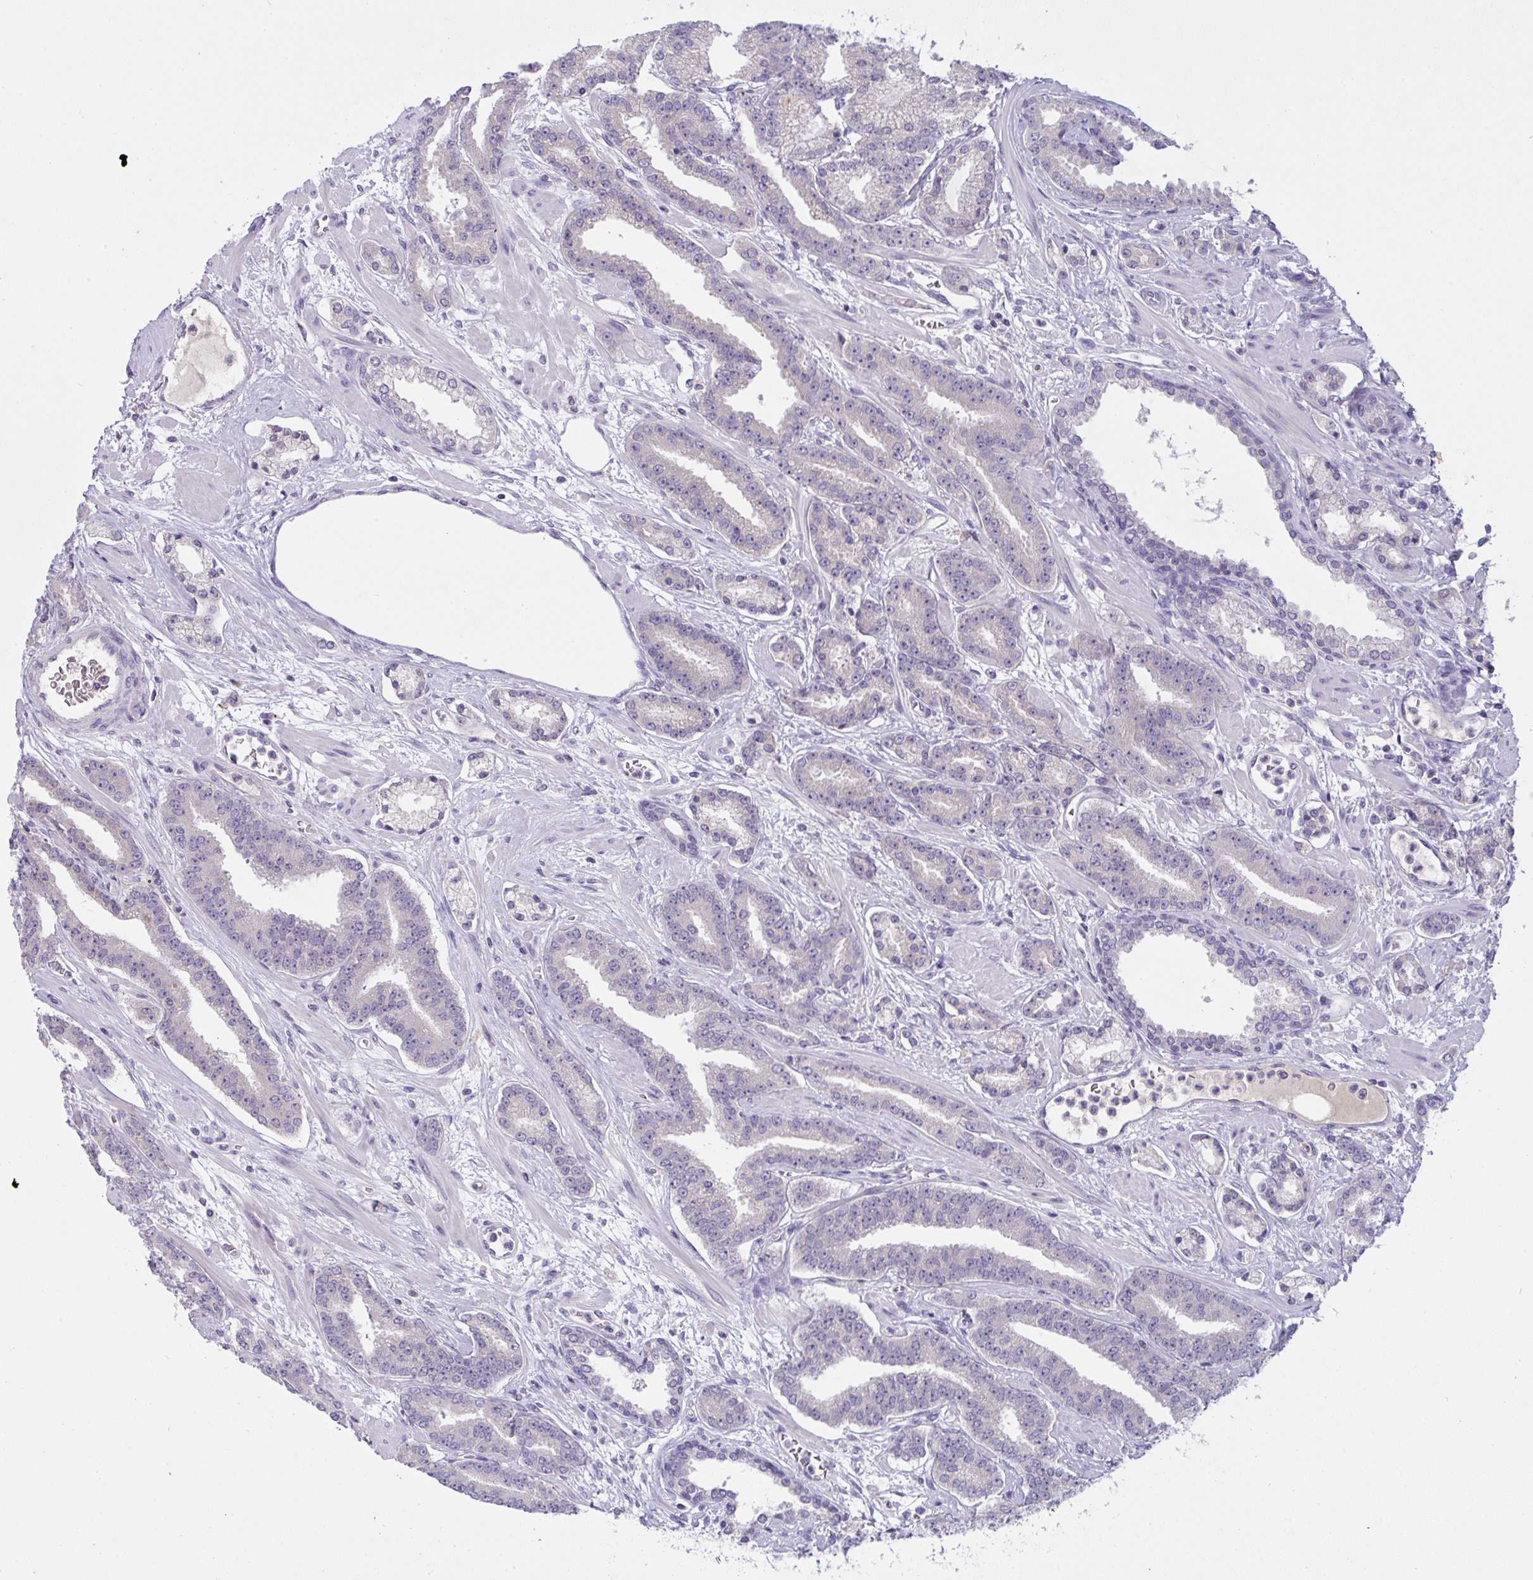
{"staining": {"intensity": "negative", "quantity": "none", "location": "none"}, "tissue": "prostate cancer", "cell_type": "Tumor cells", "image_type": "cancer", "snomed": [{"axis": "morphology", "description": "Adenocarcinoma, High grade"}, {"axis": "topography", "description": "Prostate"}], "caption": "Prostate cancer (adenocarcinoma (high-grade)) stained for a protein using immunohistochemistry (IHC) reveals no positivity tumor cells.", "gene": "TMEM41A", "patient": {"sex": "male", "age": 60}}